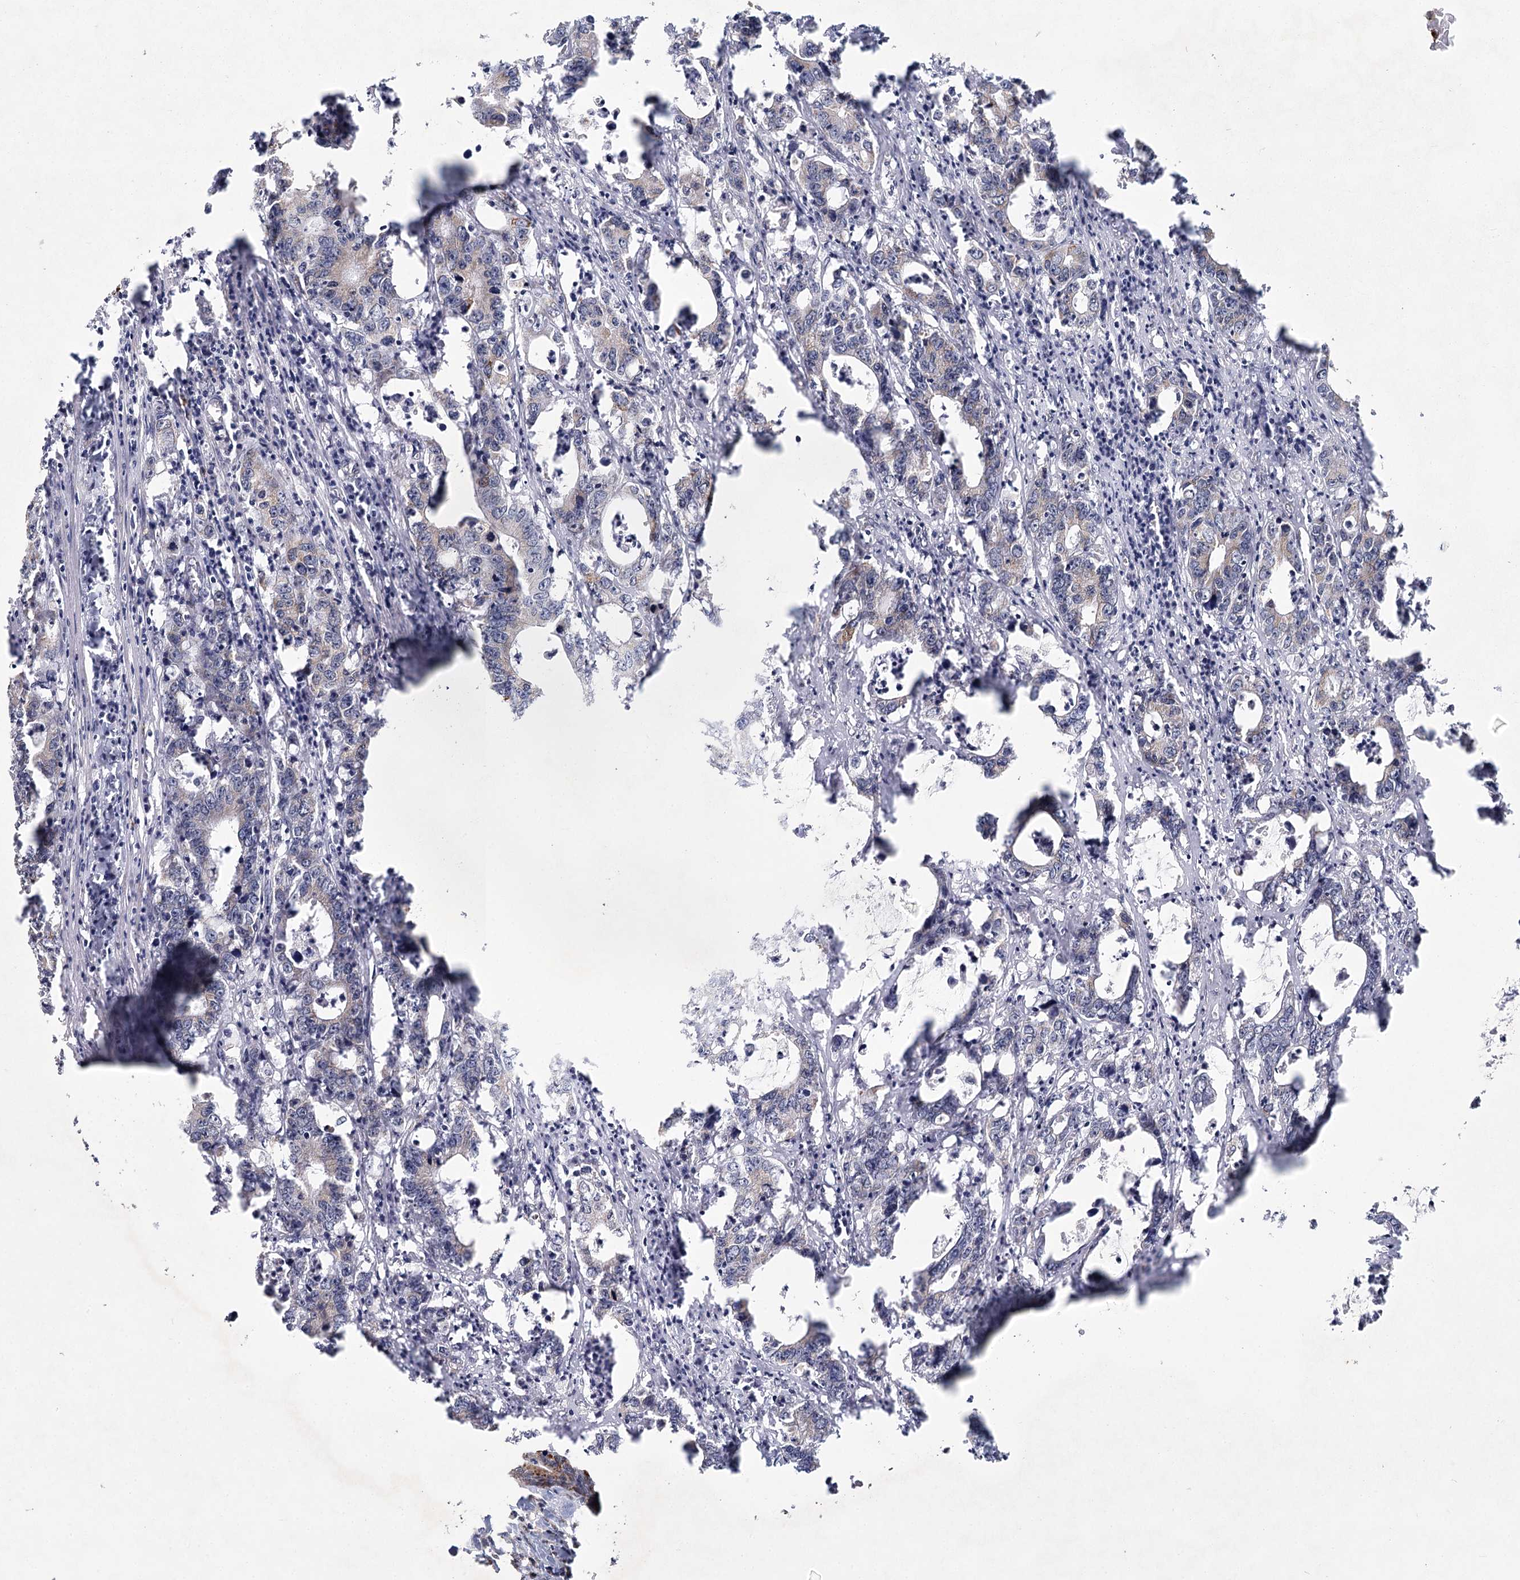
{"staining": {"intensity": "weak", "quantity": "<25%", "location": "cytoplasmic/membranous"}, "tissue": "colorectal cancer", "cell_type": "Tumor cells", "image_type": "cancer", "snomed": [{"axis": "morphology", "description": "Adenocarcinoma, NOS"}, {"axis": "topography", "description": "Colon"}], "caption": "An IHC micrograph of colorectal adenocarcinoma is shown. There is no staining in tumor cells of colorectal adenocarcinoma.", "gene": "ZCCHC24", "patient": {"sex": "female", "age": 75}}